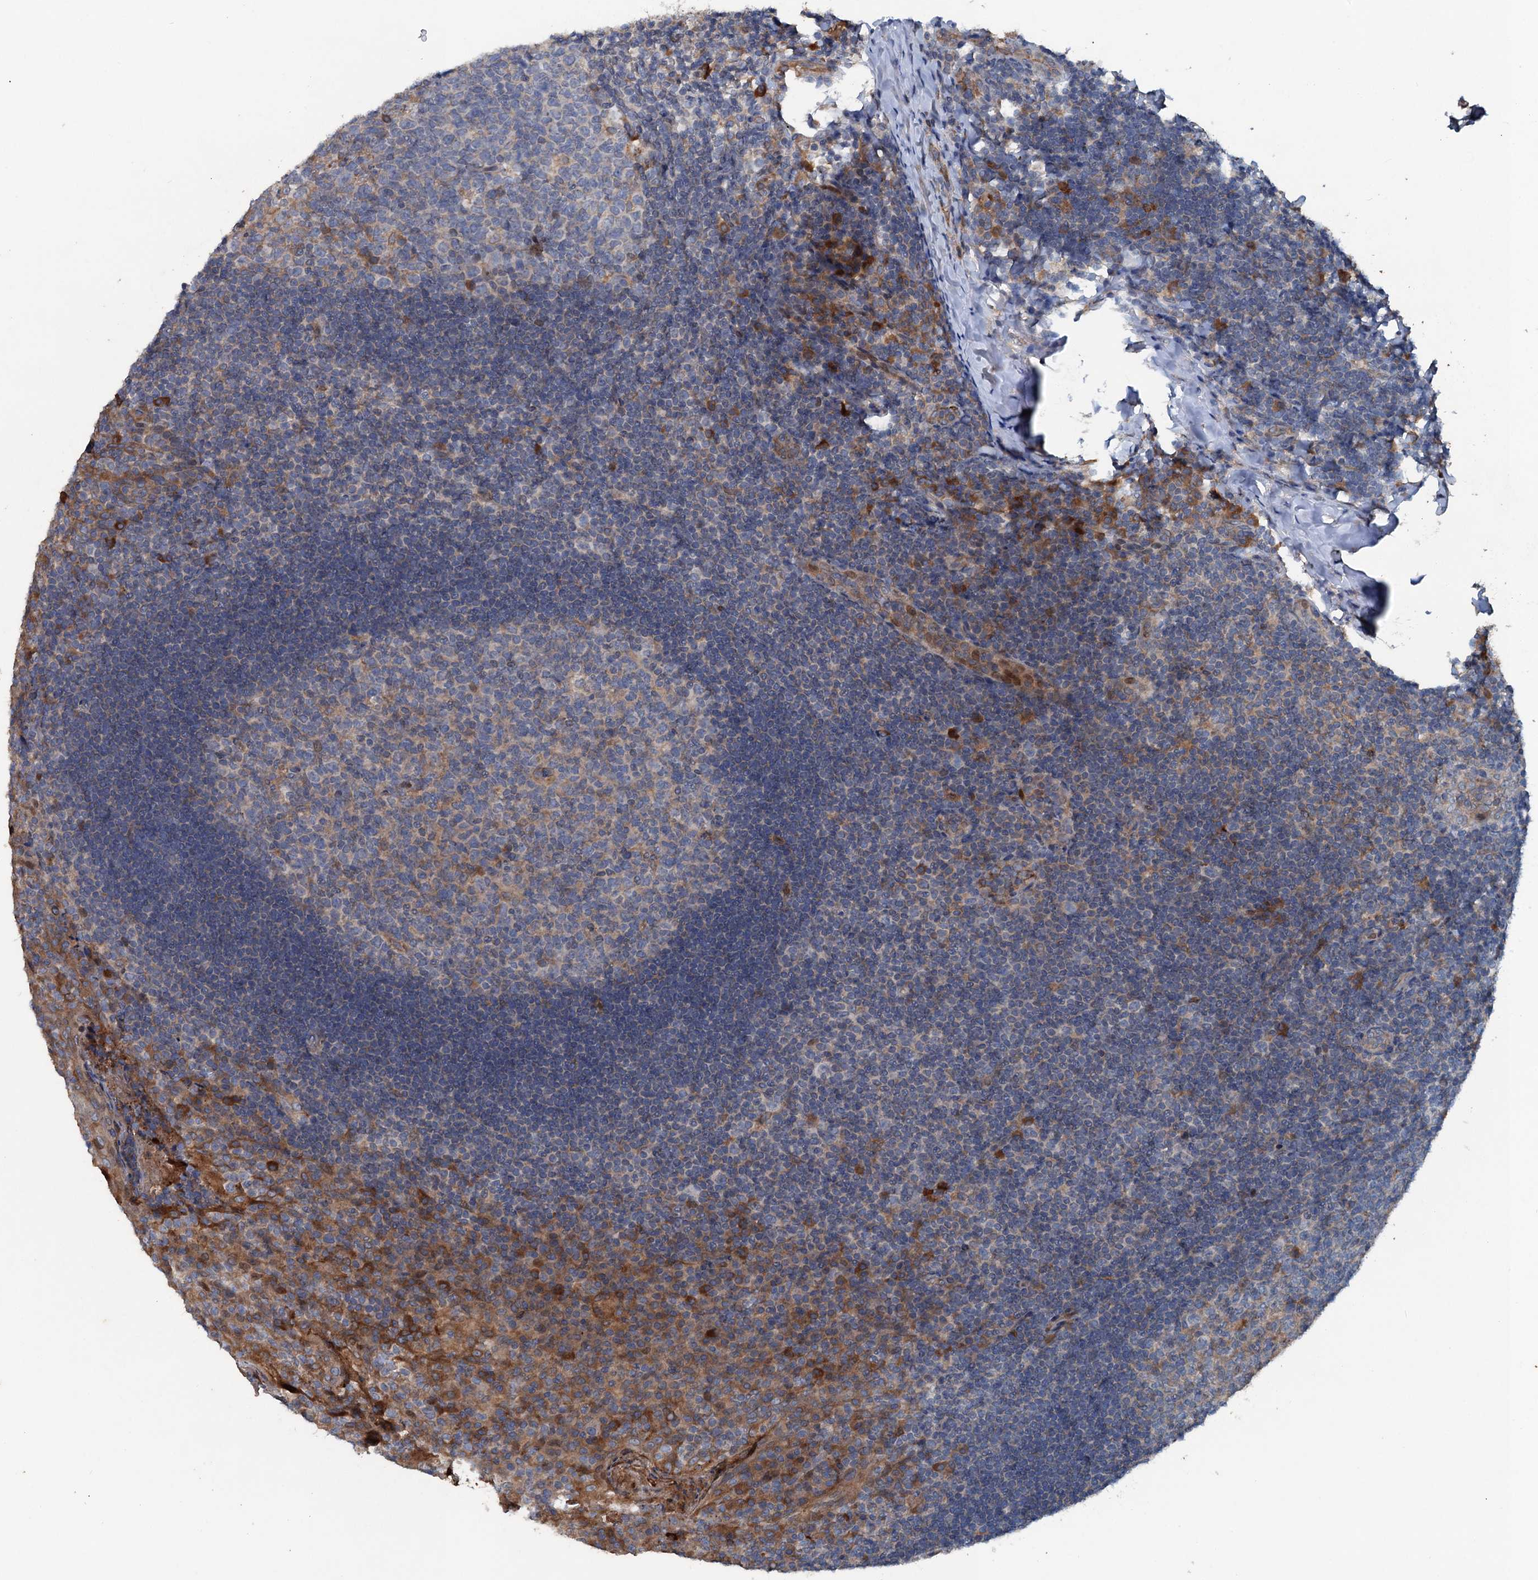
{"staining": {"intensity": "moderate", "quantity": "<25%", "location": "cytoplasmic/membranous"}, "tissue": "tonsil", "cell_type": "Germinal center cells", "image_type": "normal", "snomed": [{"axis": "morphology", "description": "Normal tissue, NOS"}, {"axis": "topography", "description": "Tonsil"}], "caption": "The image shows immunohistochemical staining of normal tonsil. There is moderate cytoplasmic/membranous staining is appreciated in approximately <25% of germinal center cells.", "gene": "TAPBPL", "patient": {"sex": "male", "age": 17}}